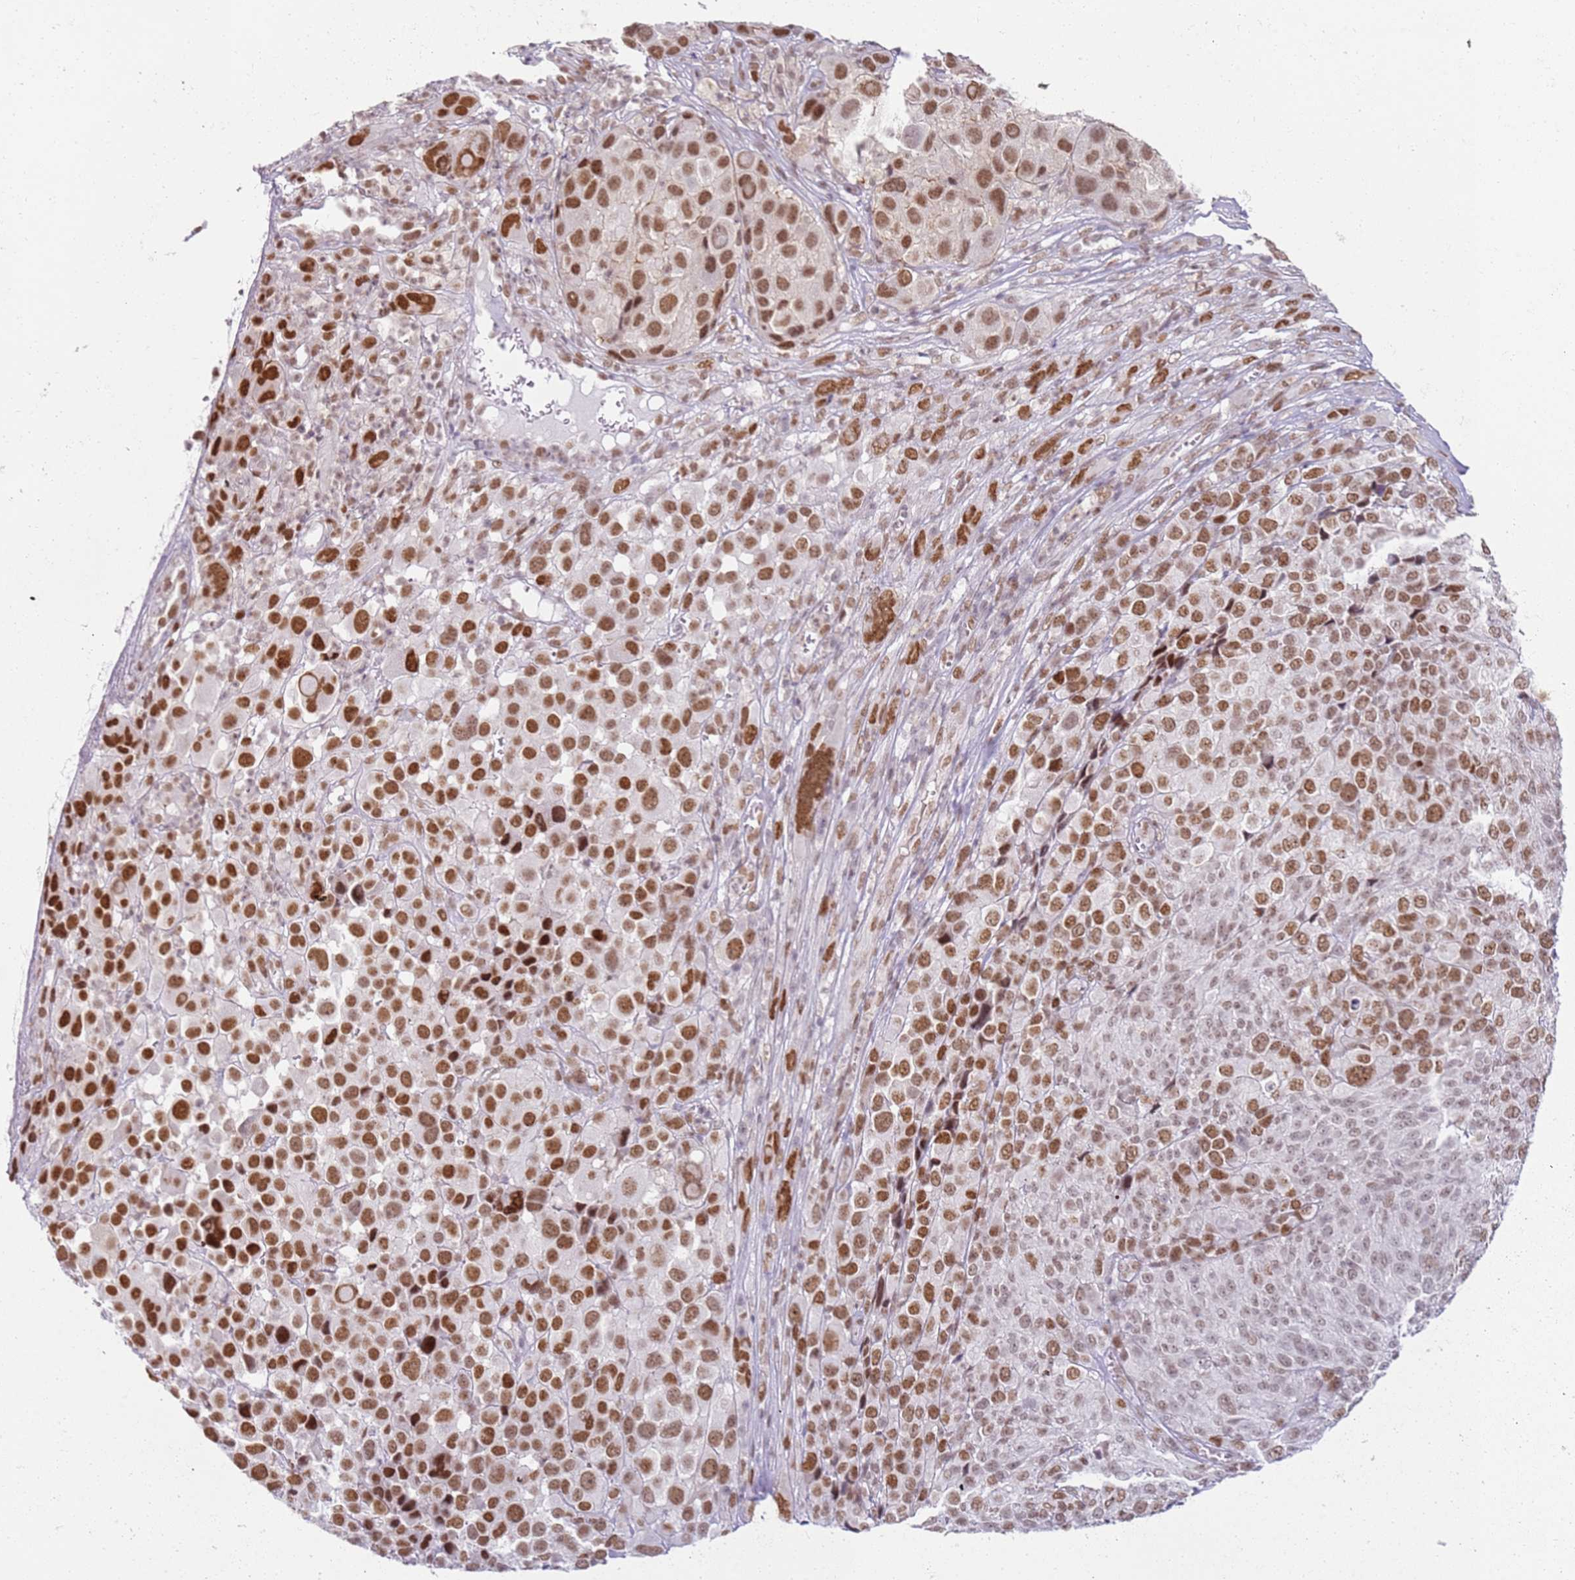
{"staining": {"intensity": "moderate", "quantity": ">75%", "location": "nuclear"}, "tissue": "melanoma", "cell_type": "Tumor cells", "image_type": "cancer", "snomed": [{"axis": "morphology", "description": "Malignant melanoma, NOS"}, {"axis": "topography", "description": "Skin of trunk"}], "caption": "DAB (3,3'-diaminobenzidine) immunohistochemical staining of human melanoma reveals moderate nuclear protein staining in about >75% of tumor cells.", "gene": "PHC2", "patient": {"sex": "male", "age": 71}}